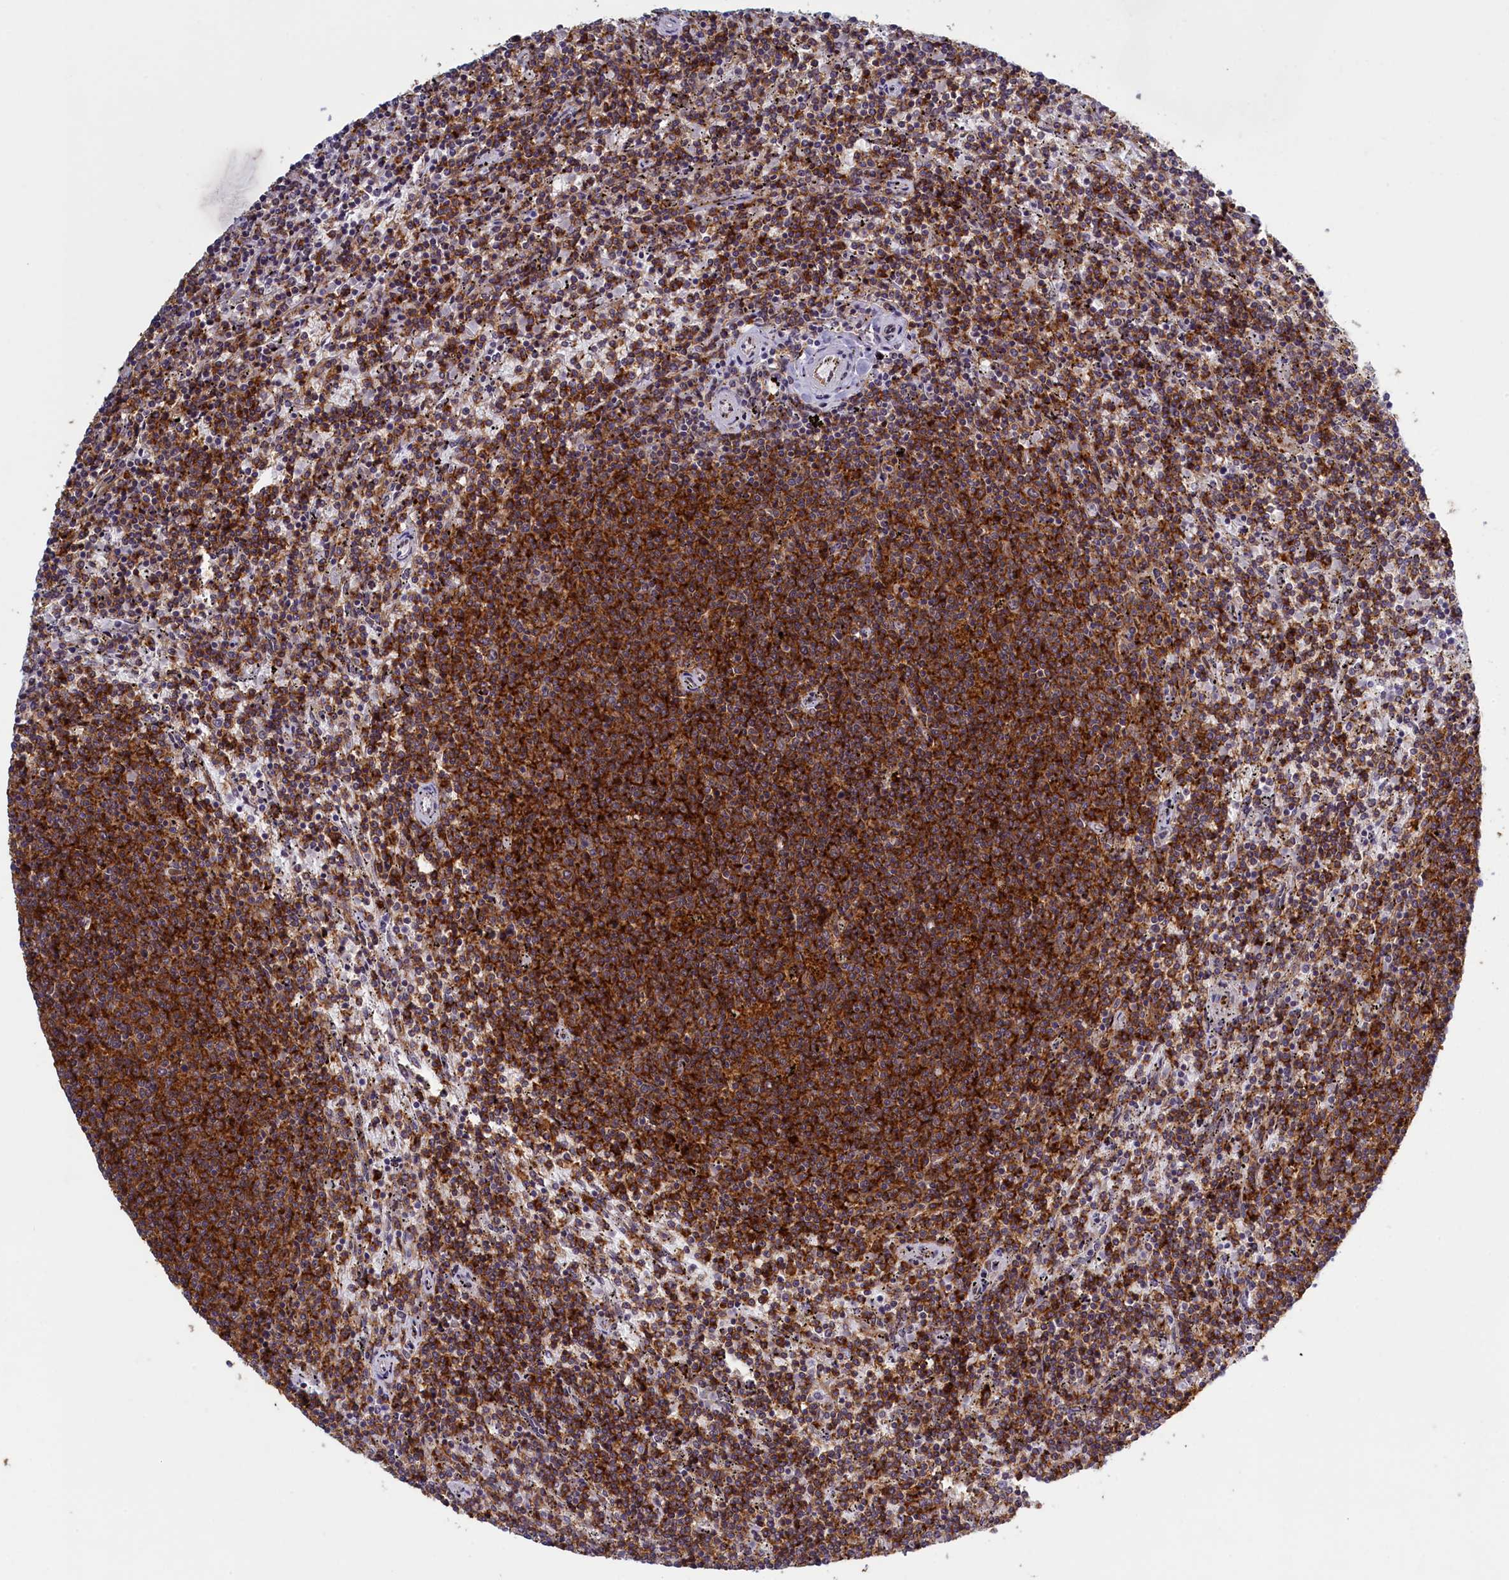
{"staining": {"intensity": "moderate", "quantity": ">75%", "location": "cytoplasmic/membranous"}, "tissue": "lymphoma", "cell_type": "Tumor cells", "image_type": "cancer", "snomed": [{"axis": "morphology", "description": "Malignant lymphoma, non-Hodgkin's type, Low grade"}, {"axis": "topography", "description": "Spleen"}], "caption": "Protein expression analysis of malignant lymphoma, non-Hodgkin's type (low-grade) displays moderate cytoplasmic/membranous staining in approximately >75% of tumor cells. (Brightfield microscopy of DAB IHC at high magnification).", "gene": "ATF7IP2", "patient": {"sex": "female", "age": 50}}